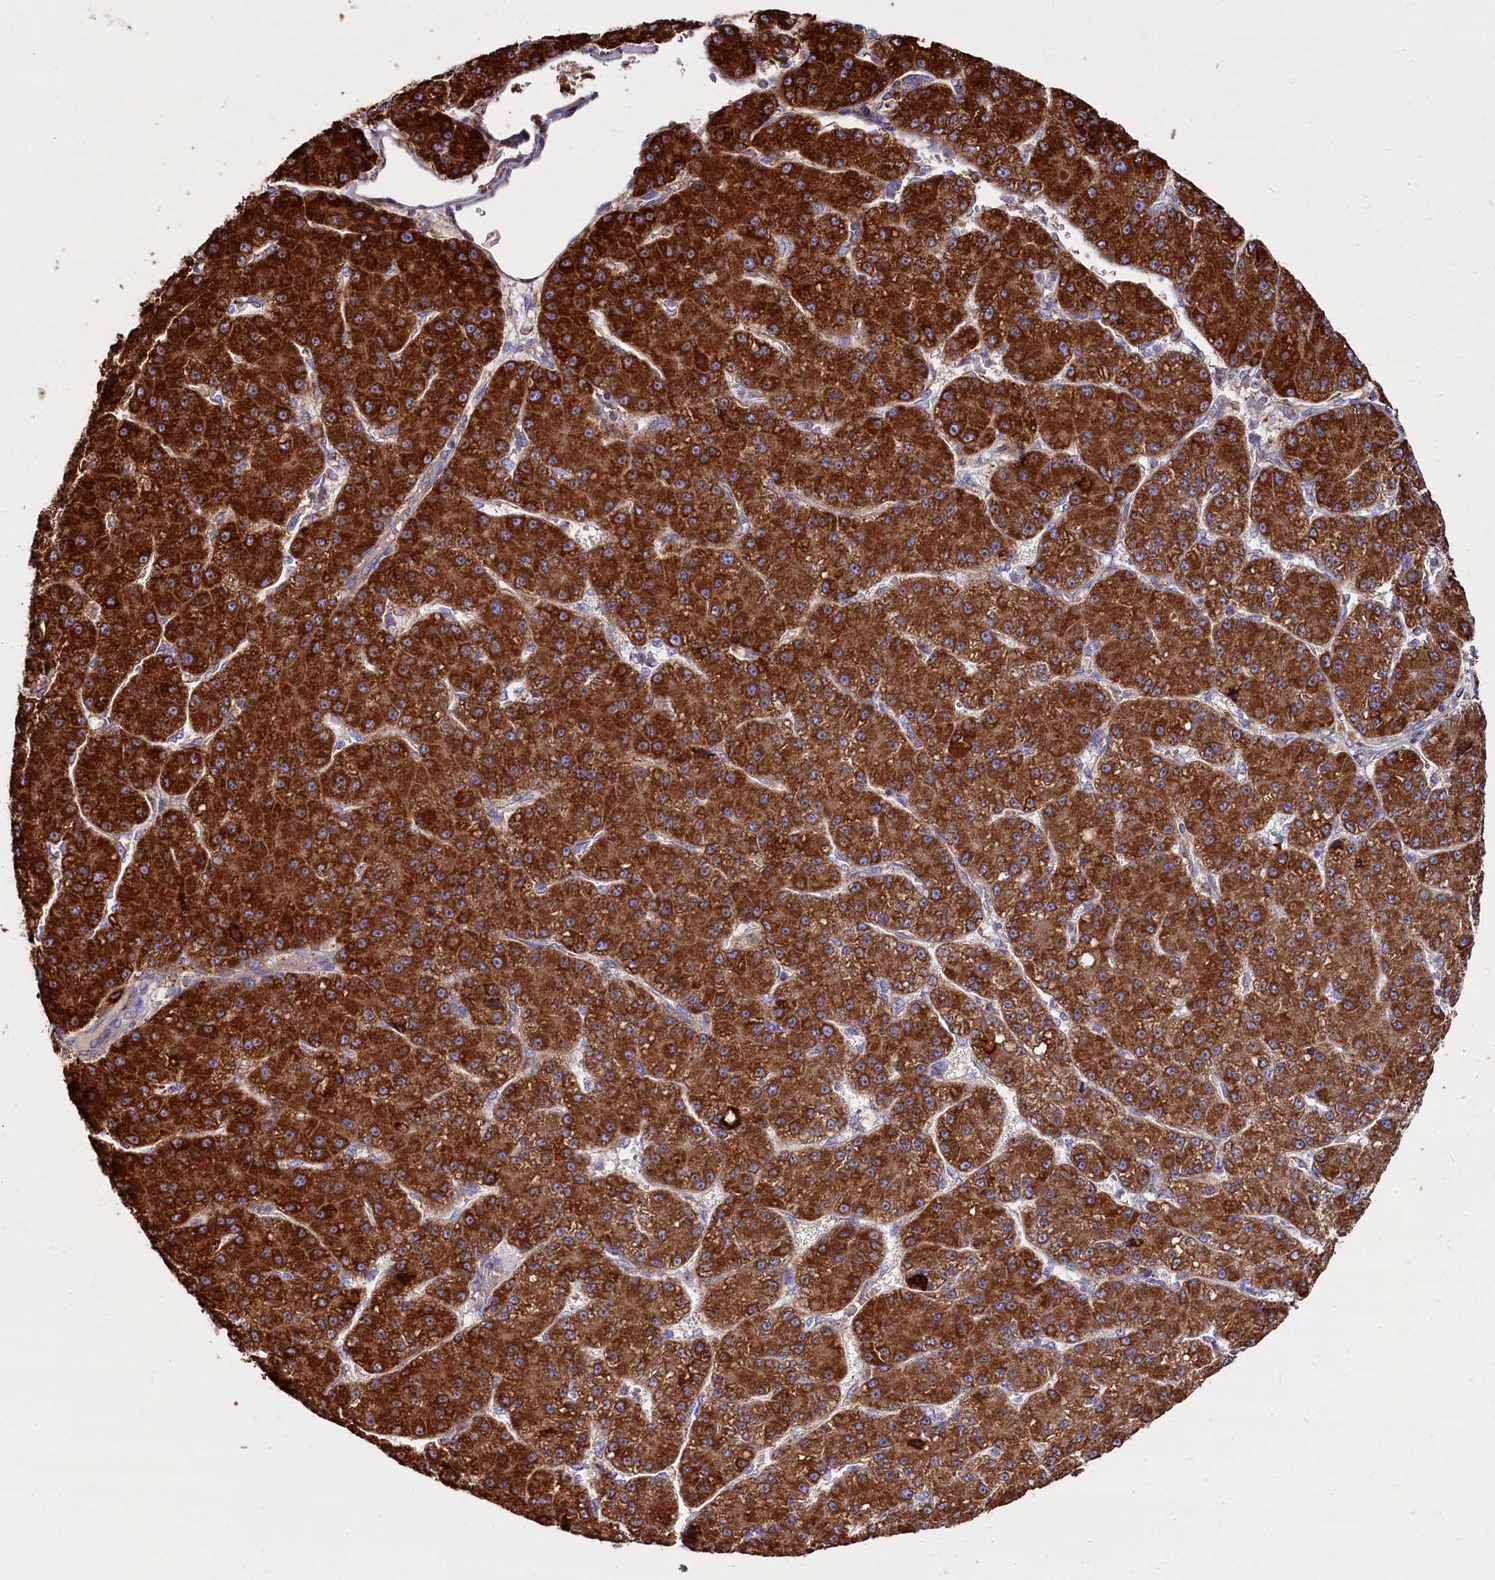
{"staining": {"intensity": "strong", "quantity": ">75%", "location": "cytoplasmic/membranous"}, "tissue": "liver cancer", "cell_type": "Tumor cells", "image_type": "cancer", "snomed": [{"axis": "morphology", "description": "Carcinoma, Hepatocellular, NOS"}, {"axis": "topography", "description": "Liver"}], "caption": "High-magnification brightfield microscopy of liver cancer stained with DAB (brown) and counterstained with hematoxylin (blue). tumor cells exhibit strong cytoplasmic/membranous positivity is identified in approximately>75% of cells. (brown staining indicates protein expression, while blue staining denotes nuclei).", "gene": "ZSWIM1", "patient": {"sex": "male", "age": 67}}